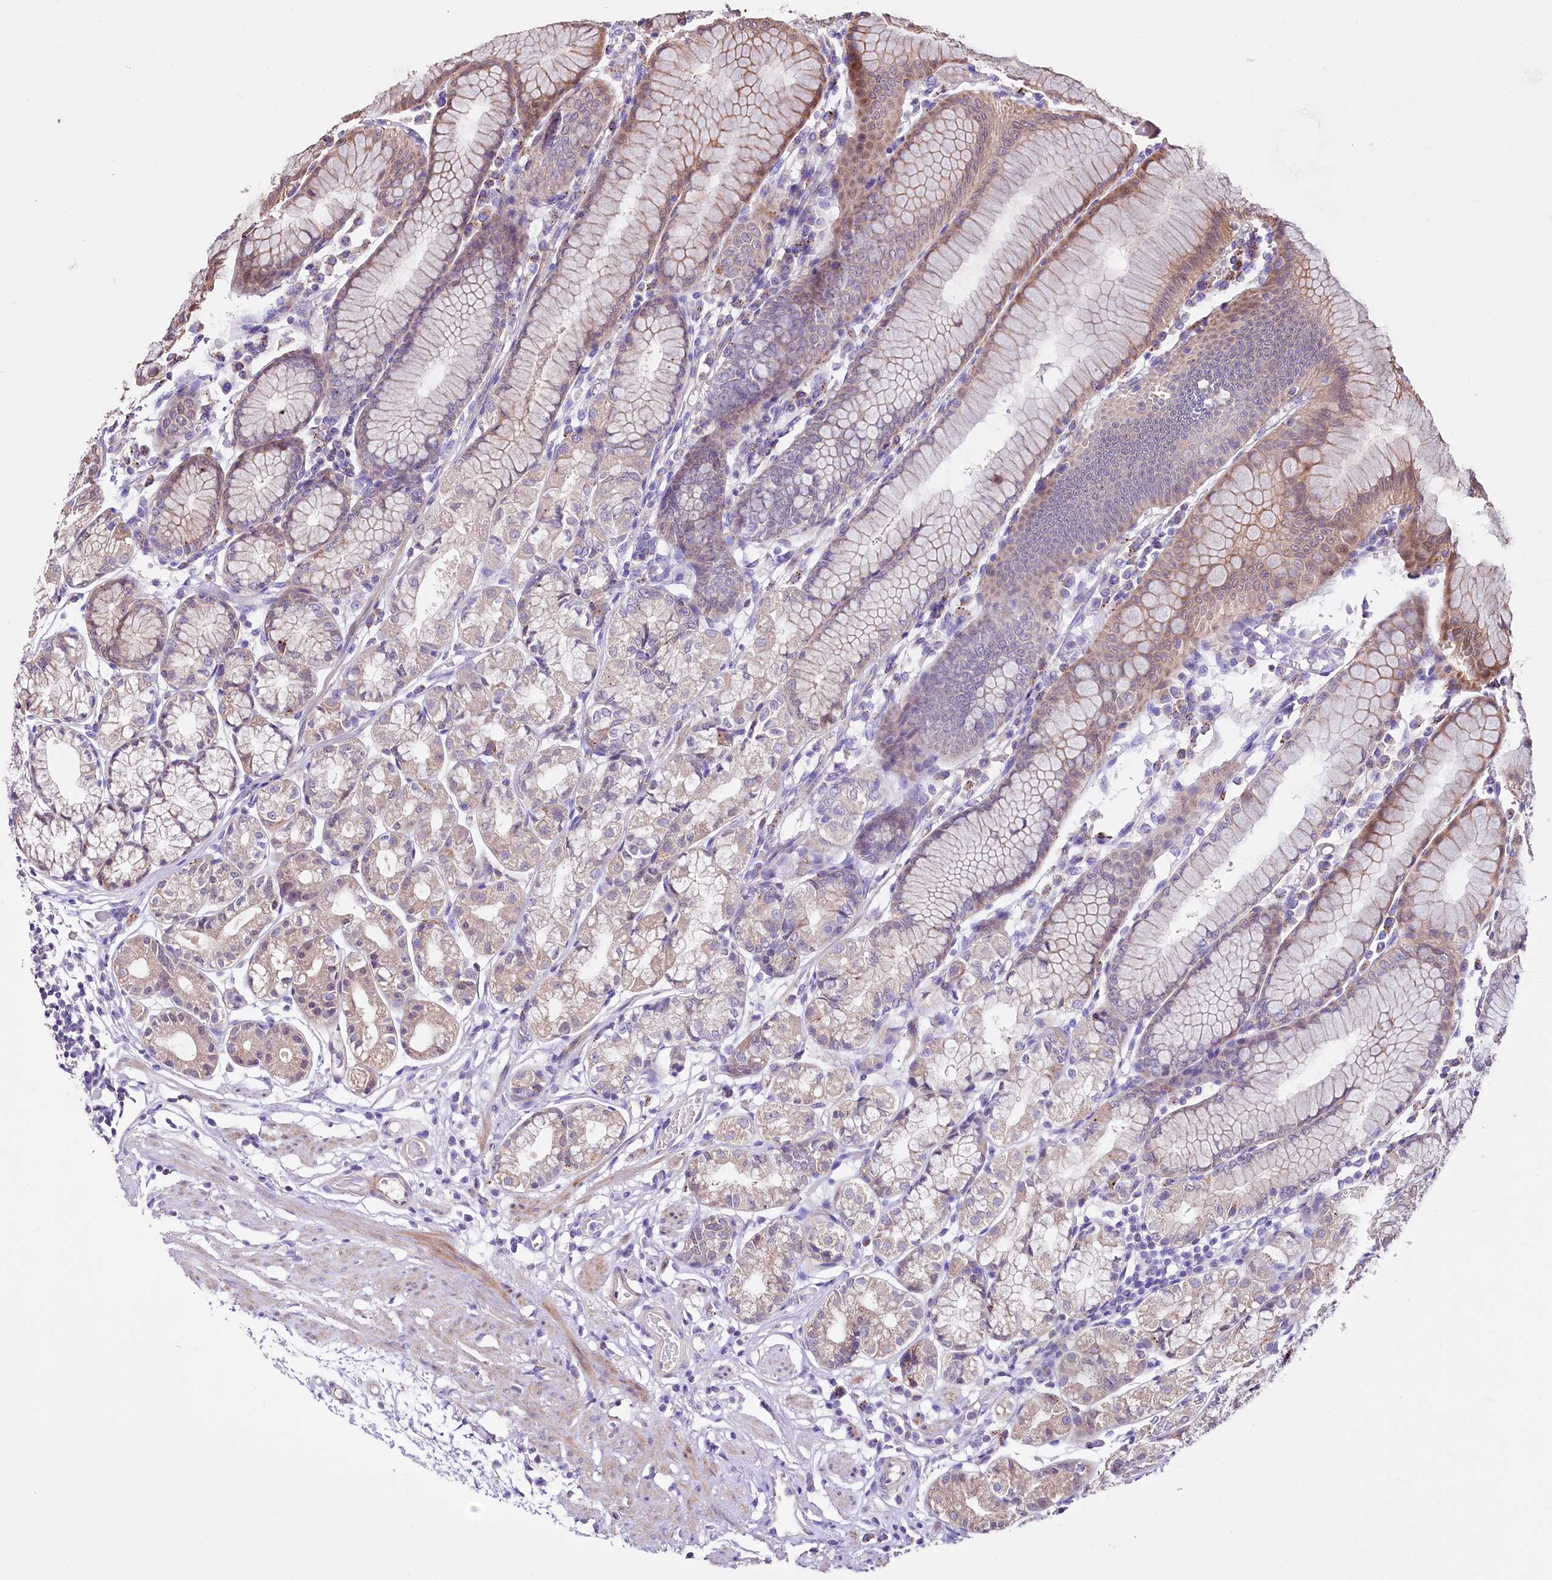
{"staining": {"intensity": "moderate", "quantity": "25%-75%", "location": "cytoplasmic/membranous"}, "tissue": "stomach", "cell_type": "Glandular cells", "image_type": "normal", "snomed": [{"axis": "morphology", "description": "Normal tissue, NOS"}, {"axis": "topography", "description": "Stomach"}], "caption": "About 25%-75% of glandular cells in benign human stomach exhibit moderate cytoplasmic/membranous protein positivity as visualized by brown immunohistochemical staining.", "gene": "PTER", "patient": {"sex": "female", "age": 57}}